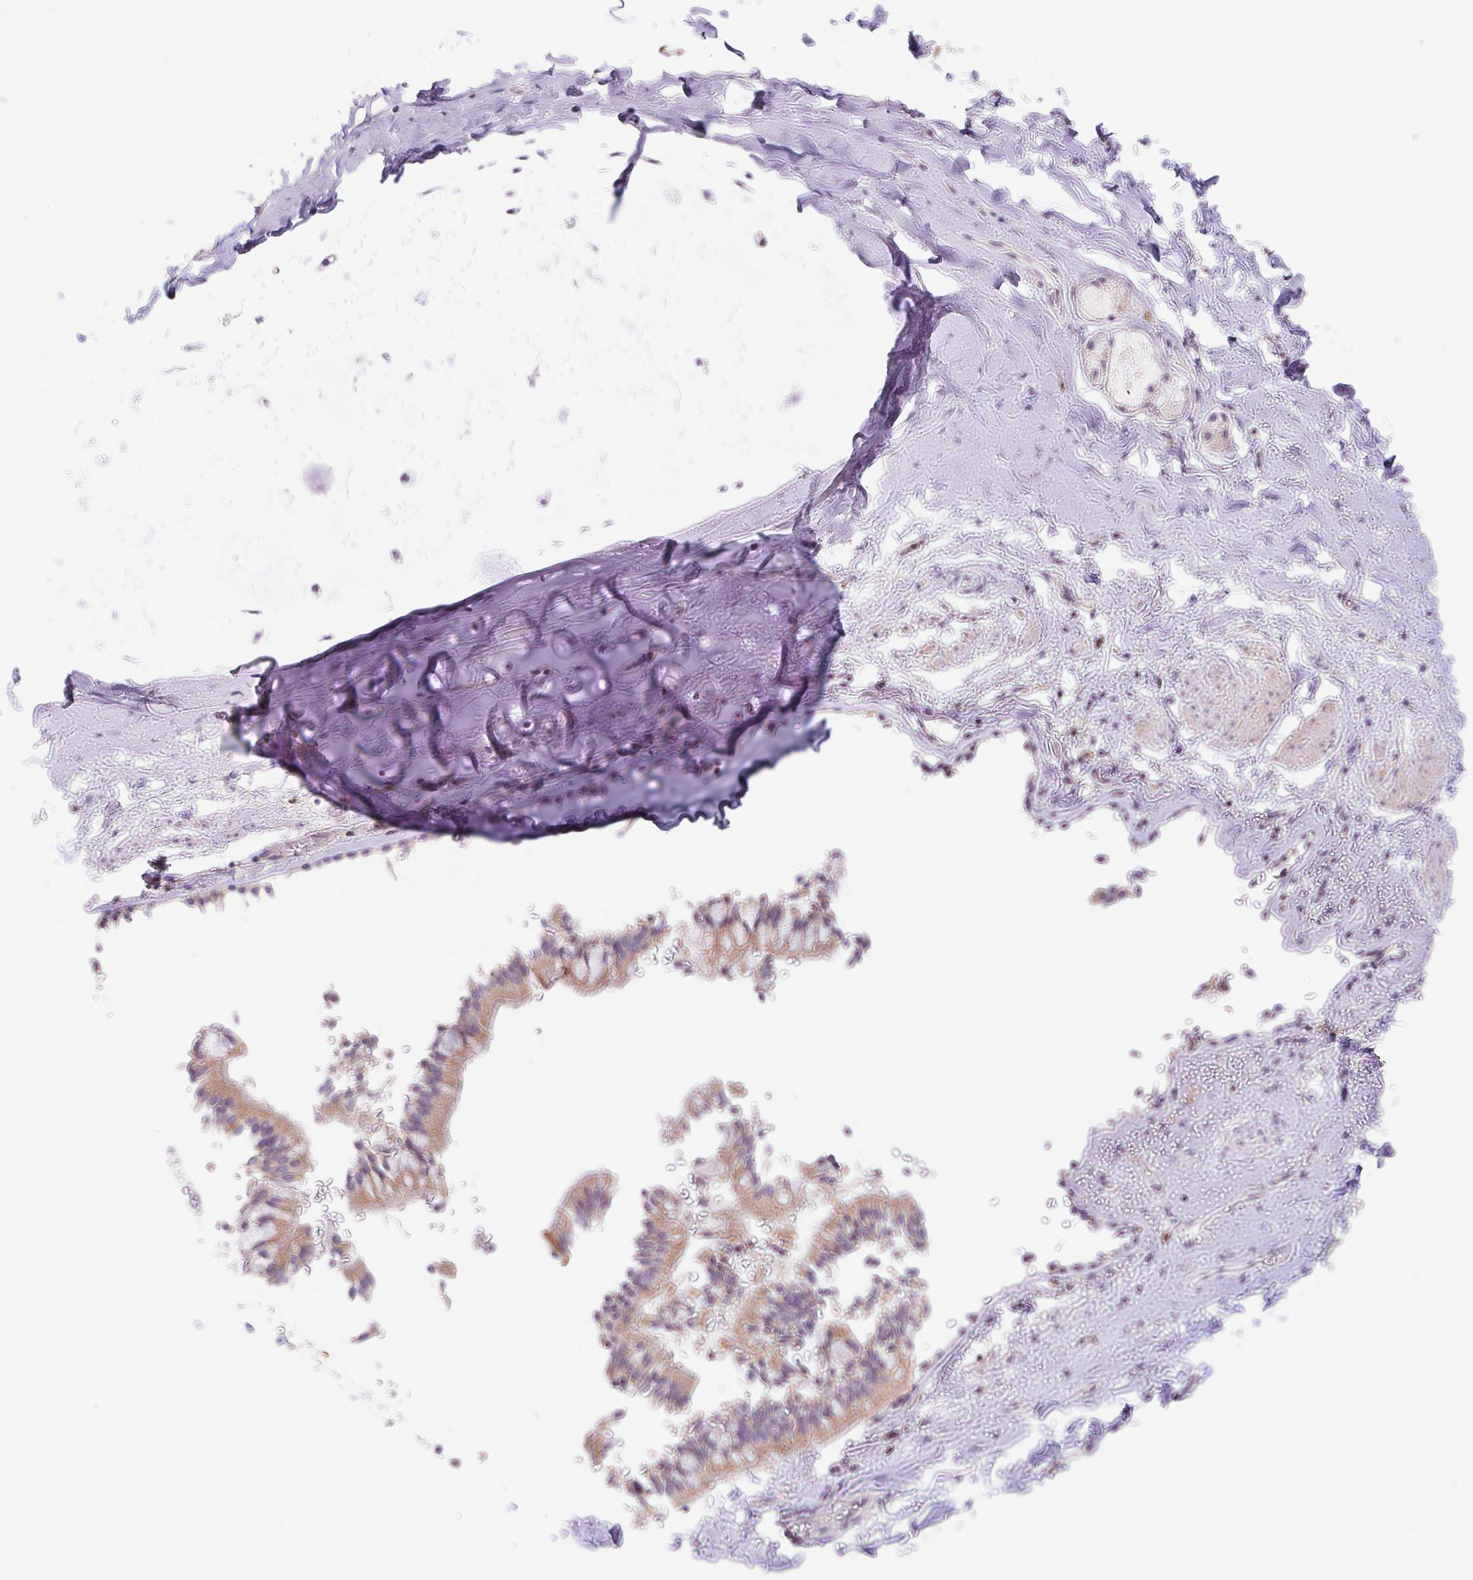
{"staining": {"intensity": "negative", "quantity": "none", "location": "none"}, "tissue": "adipose tissue", "cell_type": "Adipocytes", "image_type": "normal", "snomed": [{"axis": "morphology", "description": "Normal tissue, NOS"}, {"axis": "topography", "description": "Cartilage tissue"}, {"axis": "topography", "description": "Bronchus"}, {"axis": "topography", "description": "Peripheral nerve tissue"}], "caption": "DAB (3,3'-diaminobenzidine) immunohistochemical staining of benign adipose tissue displays no significant expression in adipocytes.", "gene": "EMC6", "patient": {"sex": "male", "age": 67}}